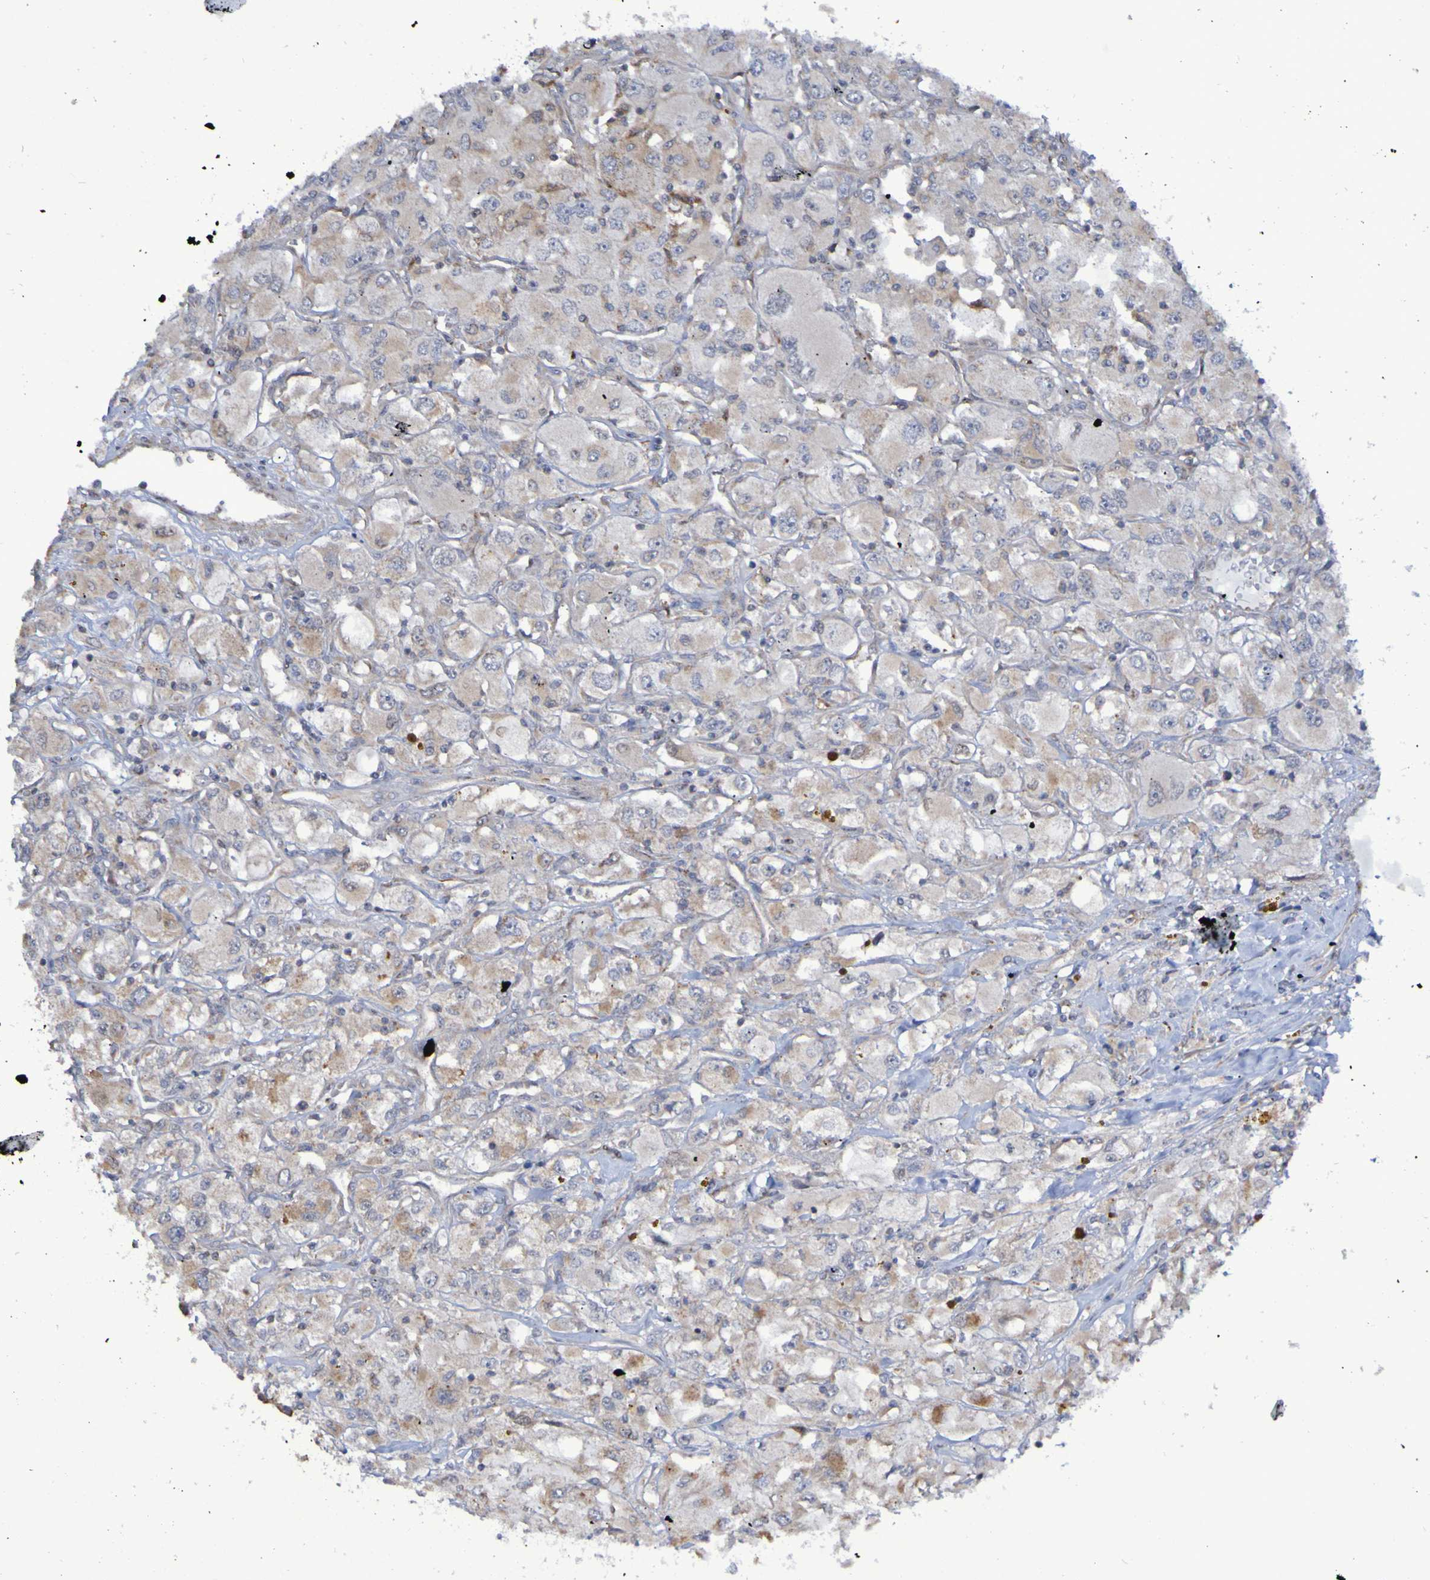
{"staining": {"intensity": "weak", "quantity": ">75%", "location": "cytoplasmic/membranous"}, "tissue": "renal cancer", "cell_type": "Tumor cells", "image_type": "cancer", "snomed": [{"axis": "morphology", "description": "Adenocarcinoma, NOS"}, {"axis": "topography", "description": "Kidney"}], "caption": "Protein expression analysis of renal cancer demonstrates weak cytoplasmic/membranous expression in approximately >75% of tumor cells.", "gene": "LMBRD2", "patient": {"sex": "female", "age": 52}}